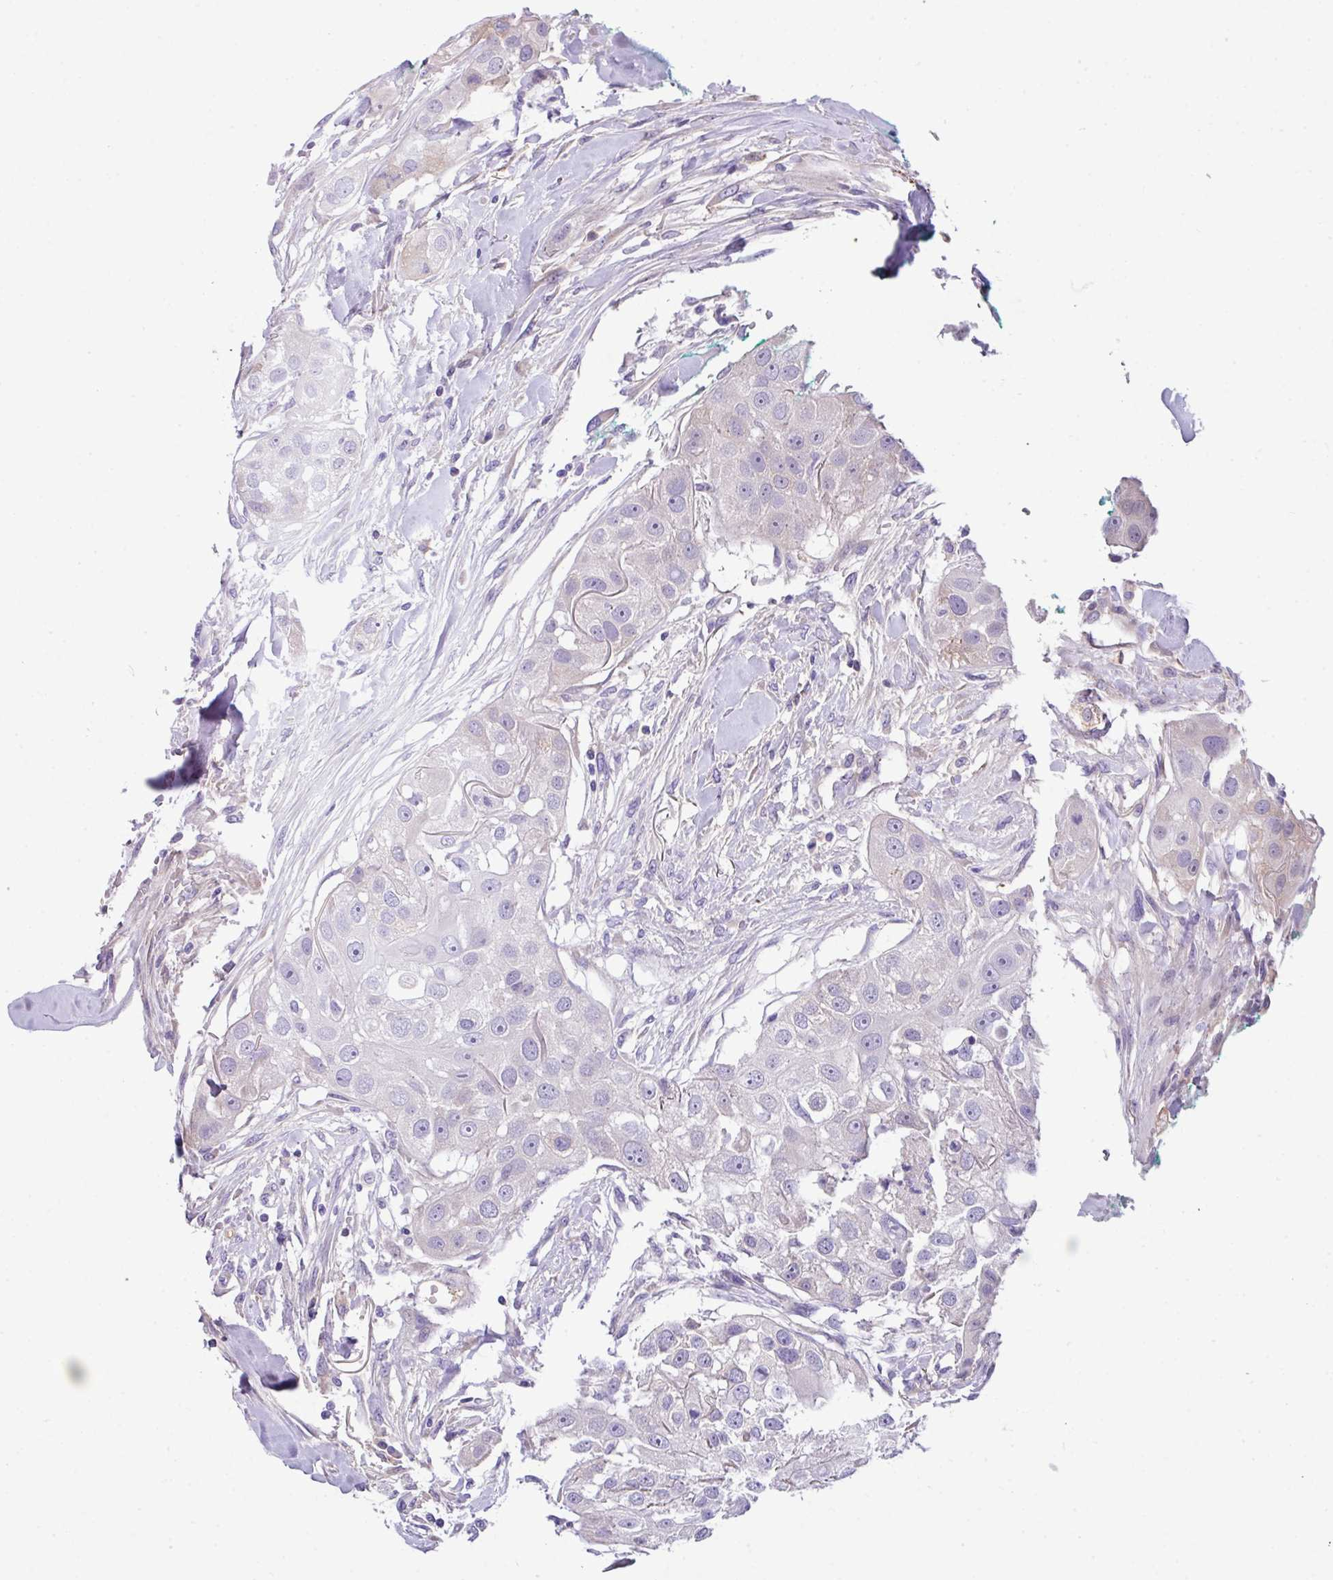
{"staining": {"intensity": "negative", "quantity": "none", "location": "none"}, "tissue": "head and neck cancer", "cell_type": "Tumor cells", "image_type": "cancer", "snomed": [{"axis": "morphology", "description": "Normal tissue, NOS"}, {"axis": "morphology", "description": "Squamous cell carcinoma, NOS"}, {"axis": "topography", "description": "Skeletal muscle"}, {"axis": "topography", "description": "Head-Neck"}], "caption": "Micrograph shows no protein expression in tumor cells of head and neck cancer (squamous cell carcinoma) tissue.", "gene": "DNAL1", "patient": {"sex": "male", "age": 51}}